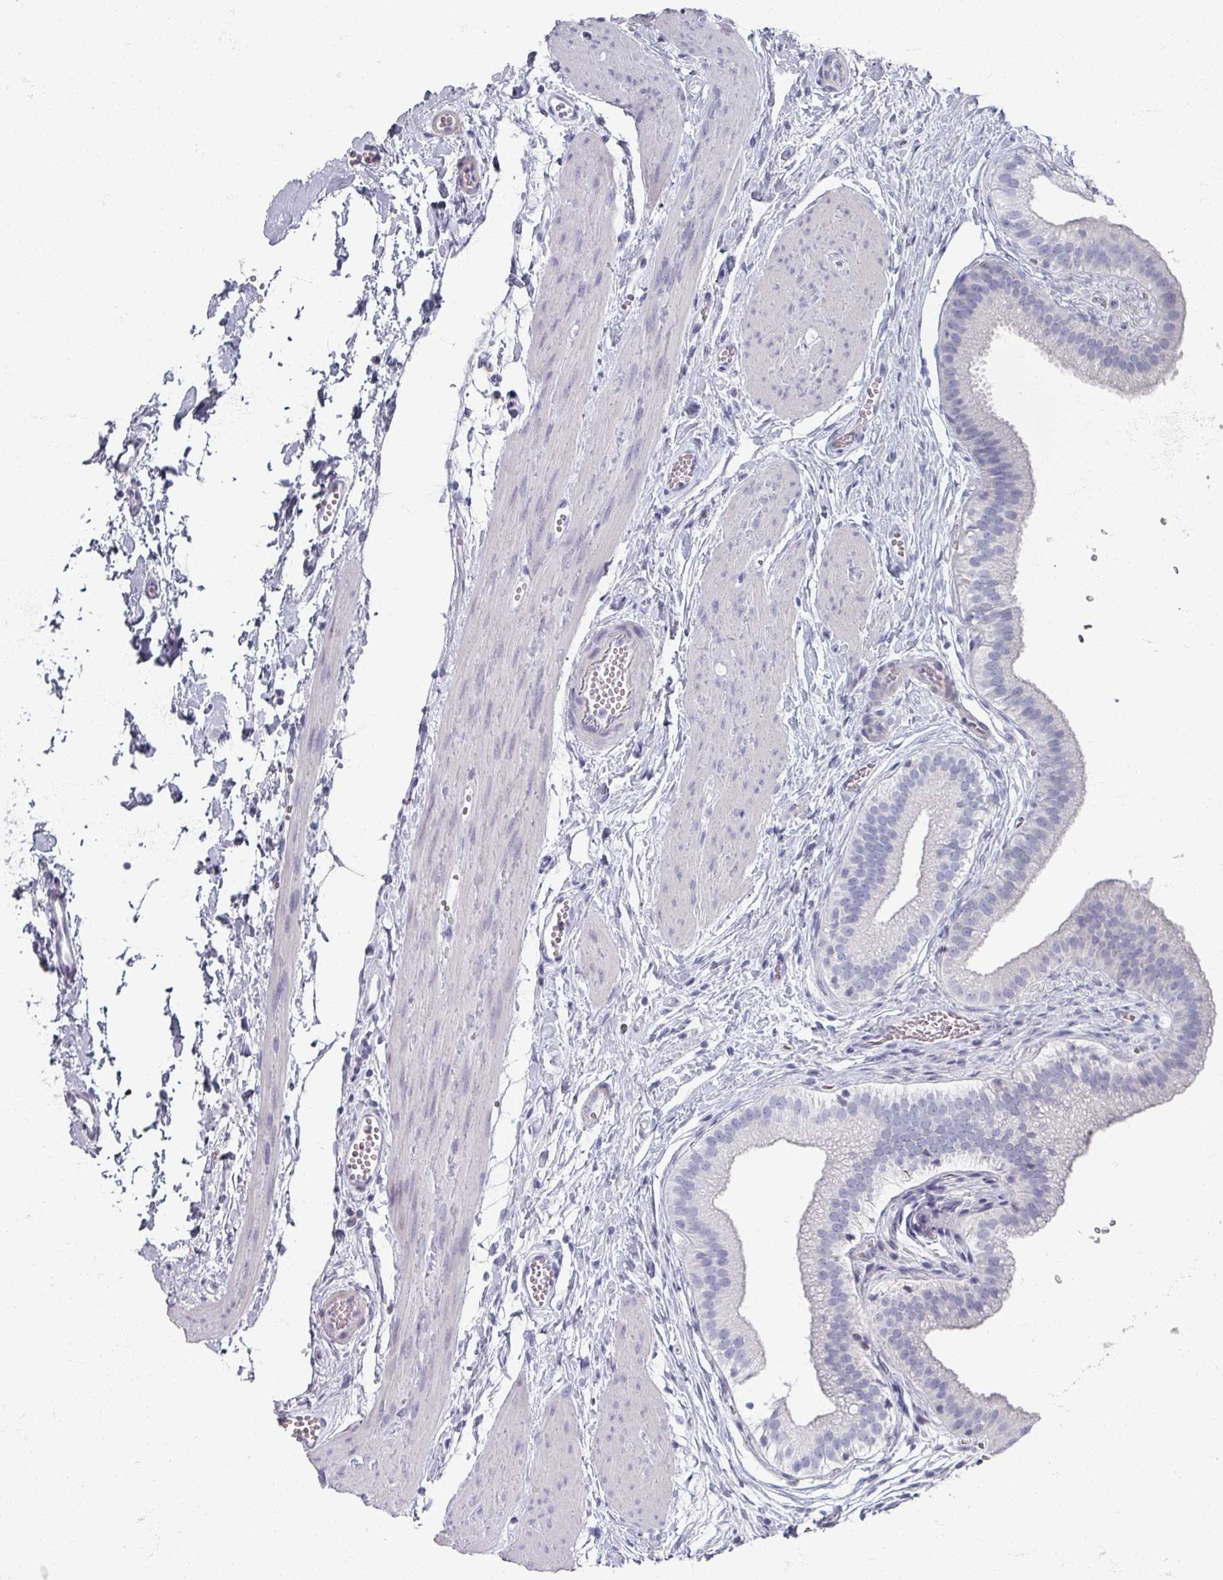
{"staining": {"intensity": "negative", "quantity": "none", "location": "none"}, "tissue": "gallbladder", "cell_type": "Glandular cells", "image_type": "normal", "snomed": [{"axis": "morphology", "description": "Normal tissue, NOS"}, {"axis": "topography", "description": "Gallbladder"}], "caption": "Immunohistochemistry (IHC) histopathology image of benign gallbladder: gallbladder stained with DAB (3,3'-diaminobenzidine) reveals no significant protein expression in glandular cells. The staining is performed using DAB brown chromogen with nuclei counter-stained in using hematoxylin.", "gene": "OMG", "patient": {"sex": "female", "age": 54}}